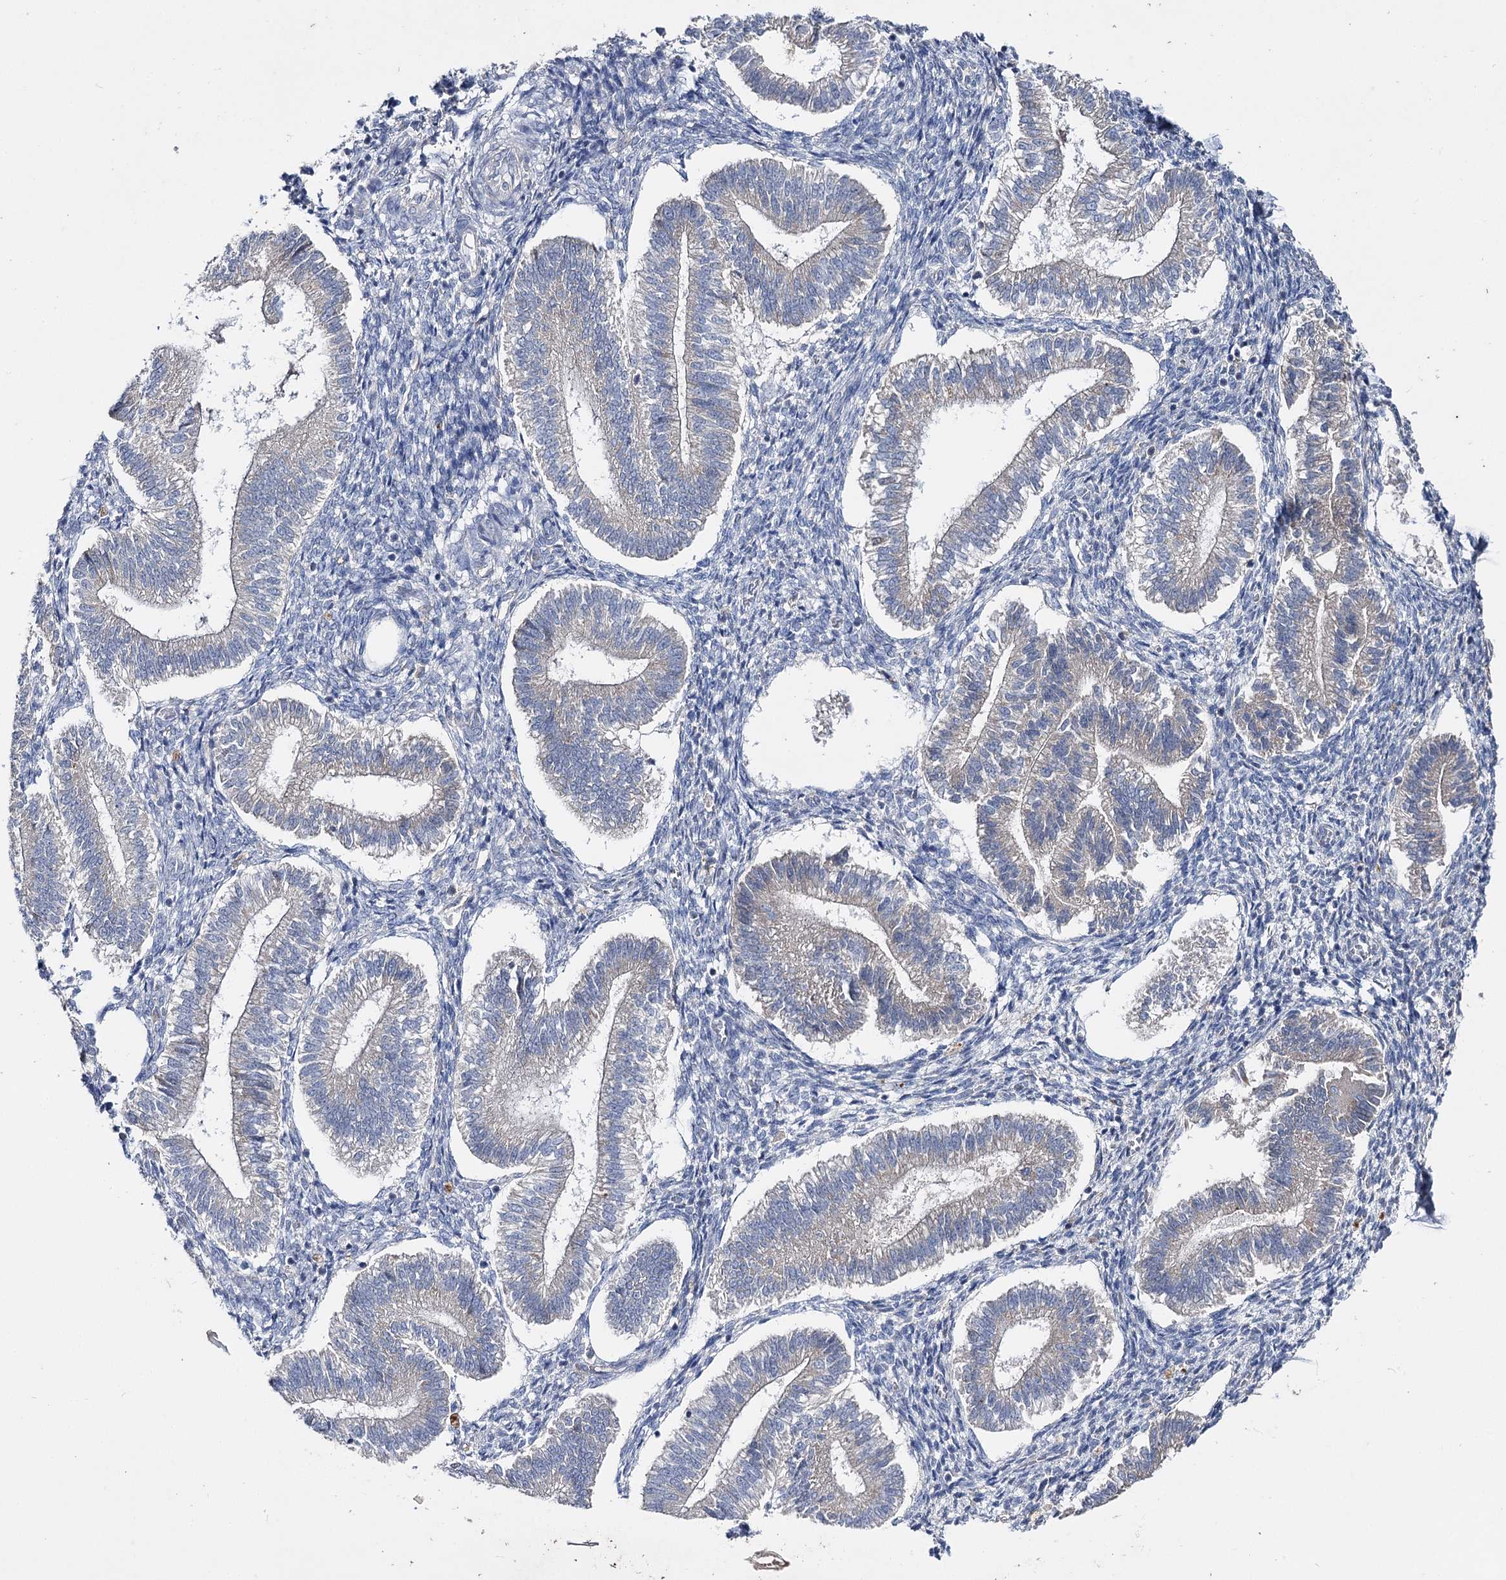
{"staining": {"intensity": "negative", "quantity": "none", "location": "none"}, "tissue": "endometrium", "cell_type": "Cells in endometrial stroma", "image_type": "normal", "snomed": [{"axis": "morphology", "description": "Normal tissue, NOS"}, {"axis": "topography", "description": "Endometrium"}], "caption": "IHC micrograph of normal human endometrium stained for a protein (brown), which displays no positivity in cells in endometrial stroma.", "gene": "IL1RAP", "patient": {"sex": "female", "age": 25}}